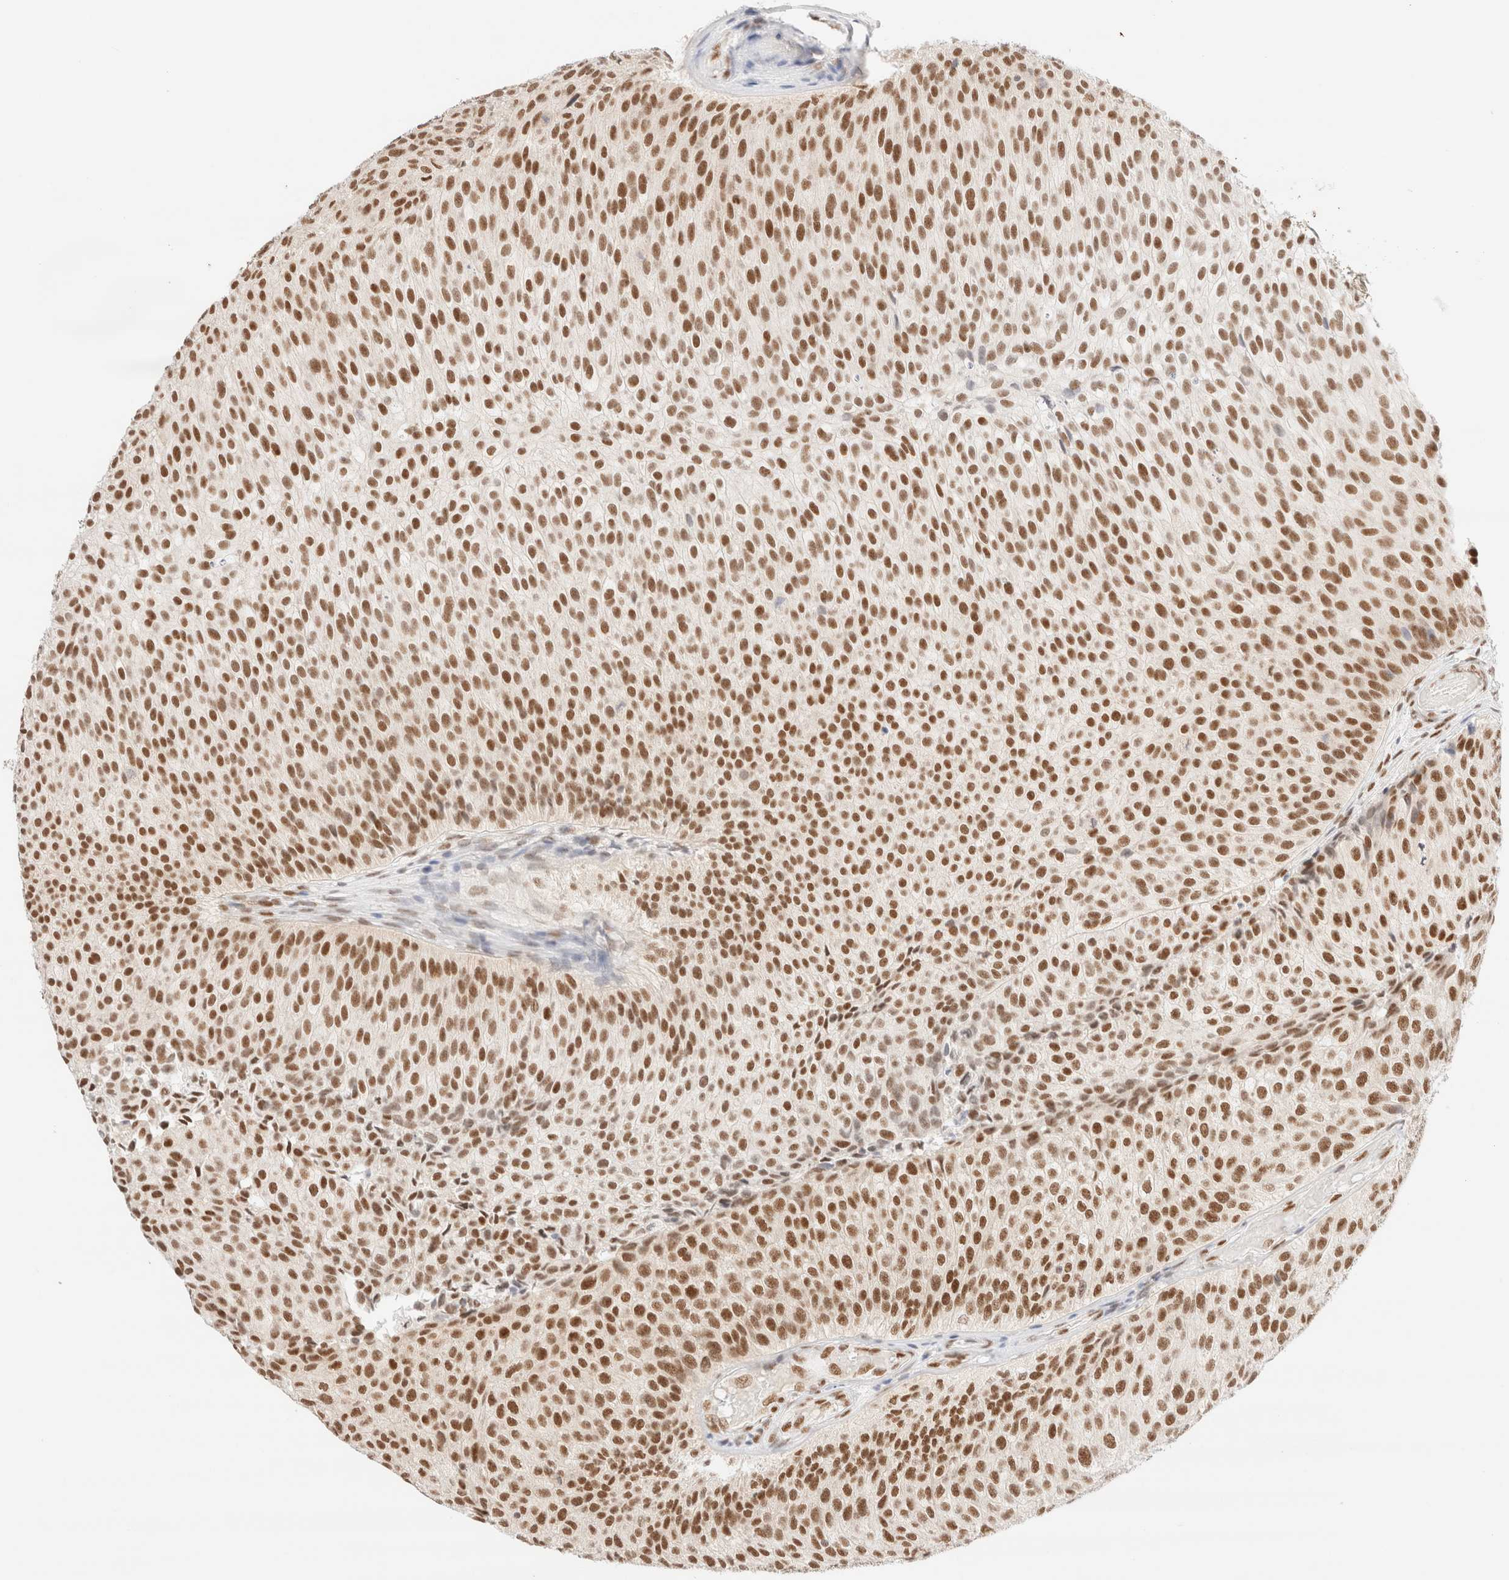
{"staining": {"intensity": "strong", "quantity": ">75%", "location": "nuclear"}, "tissue": "urothelial cancer", "cell_type": "Tumor cells", "image_type": "cancer", "snomed": [{"axis": "morphology", "description": "Urothelial carcinoma, Low grade"}, {"axis": "topography", "description": "Urinary bladder"}], "caption": "Brown immunohistochemical staining in human urothelial cancer displays strong nuclear expression in approximately >75% of tumor cells.", "gene": "CIC", "patient": {"sex": "male", "age": 86}}